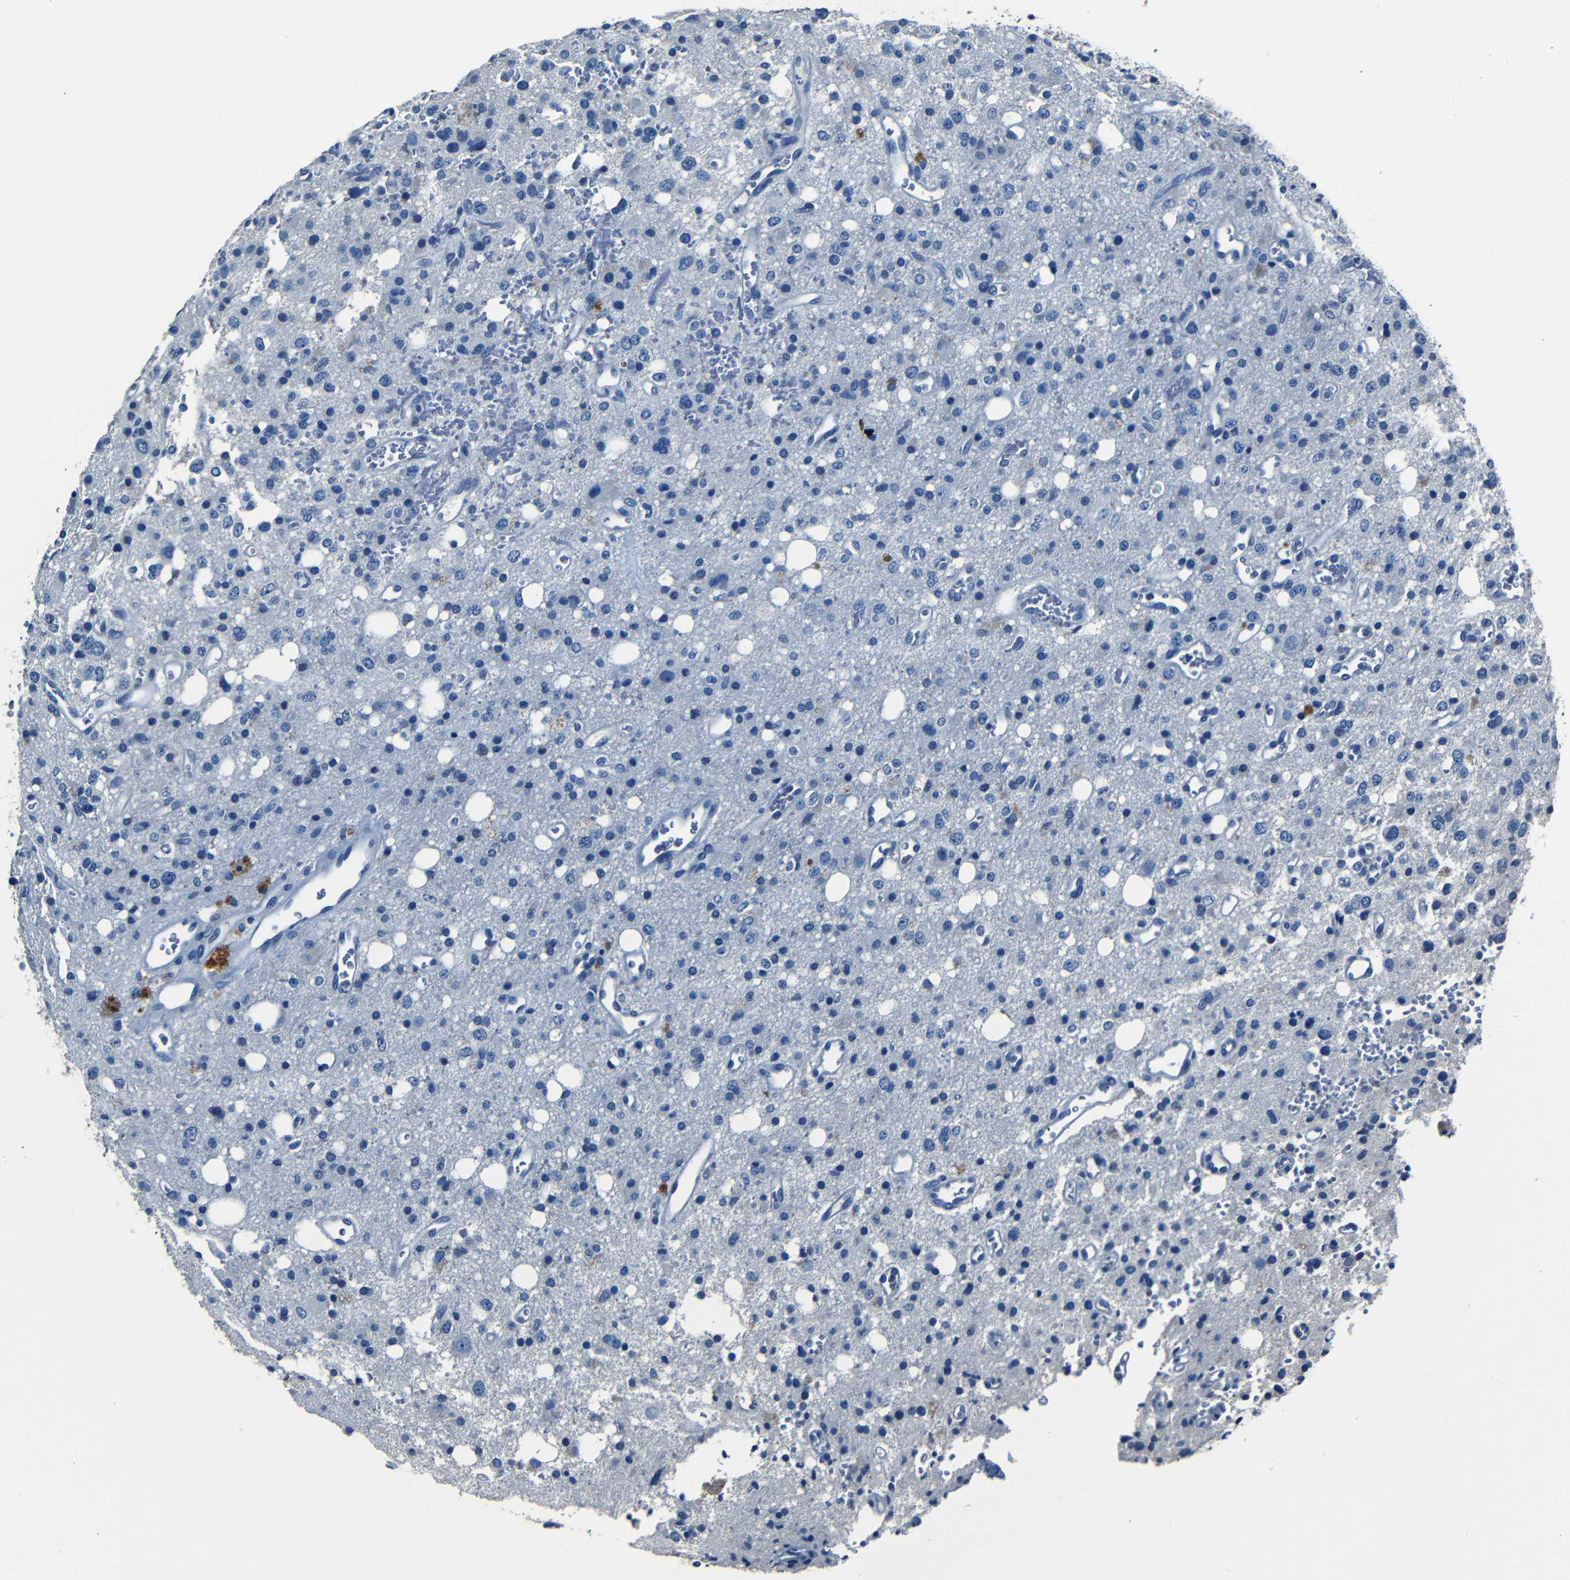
{"staining": {"intensity": "negative", "quantity": "none", "location": "none"}, "tissue": "glioma", "cell_type": "Tumor cells", "image_type": "cancer", "snomed": [{"axis": "morphology", "description": "Glioma, malignant, High grade"}, {"axis": "topography", "description": "Brain"}], "caption": "Immunohistochemistry (IHC) of glioma demonstrates no expression in tumor cells.", "gene": "NCMAP", "patient": {"sex": "male", "age": 47}}